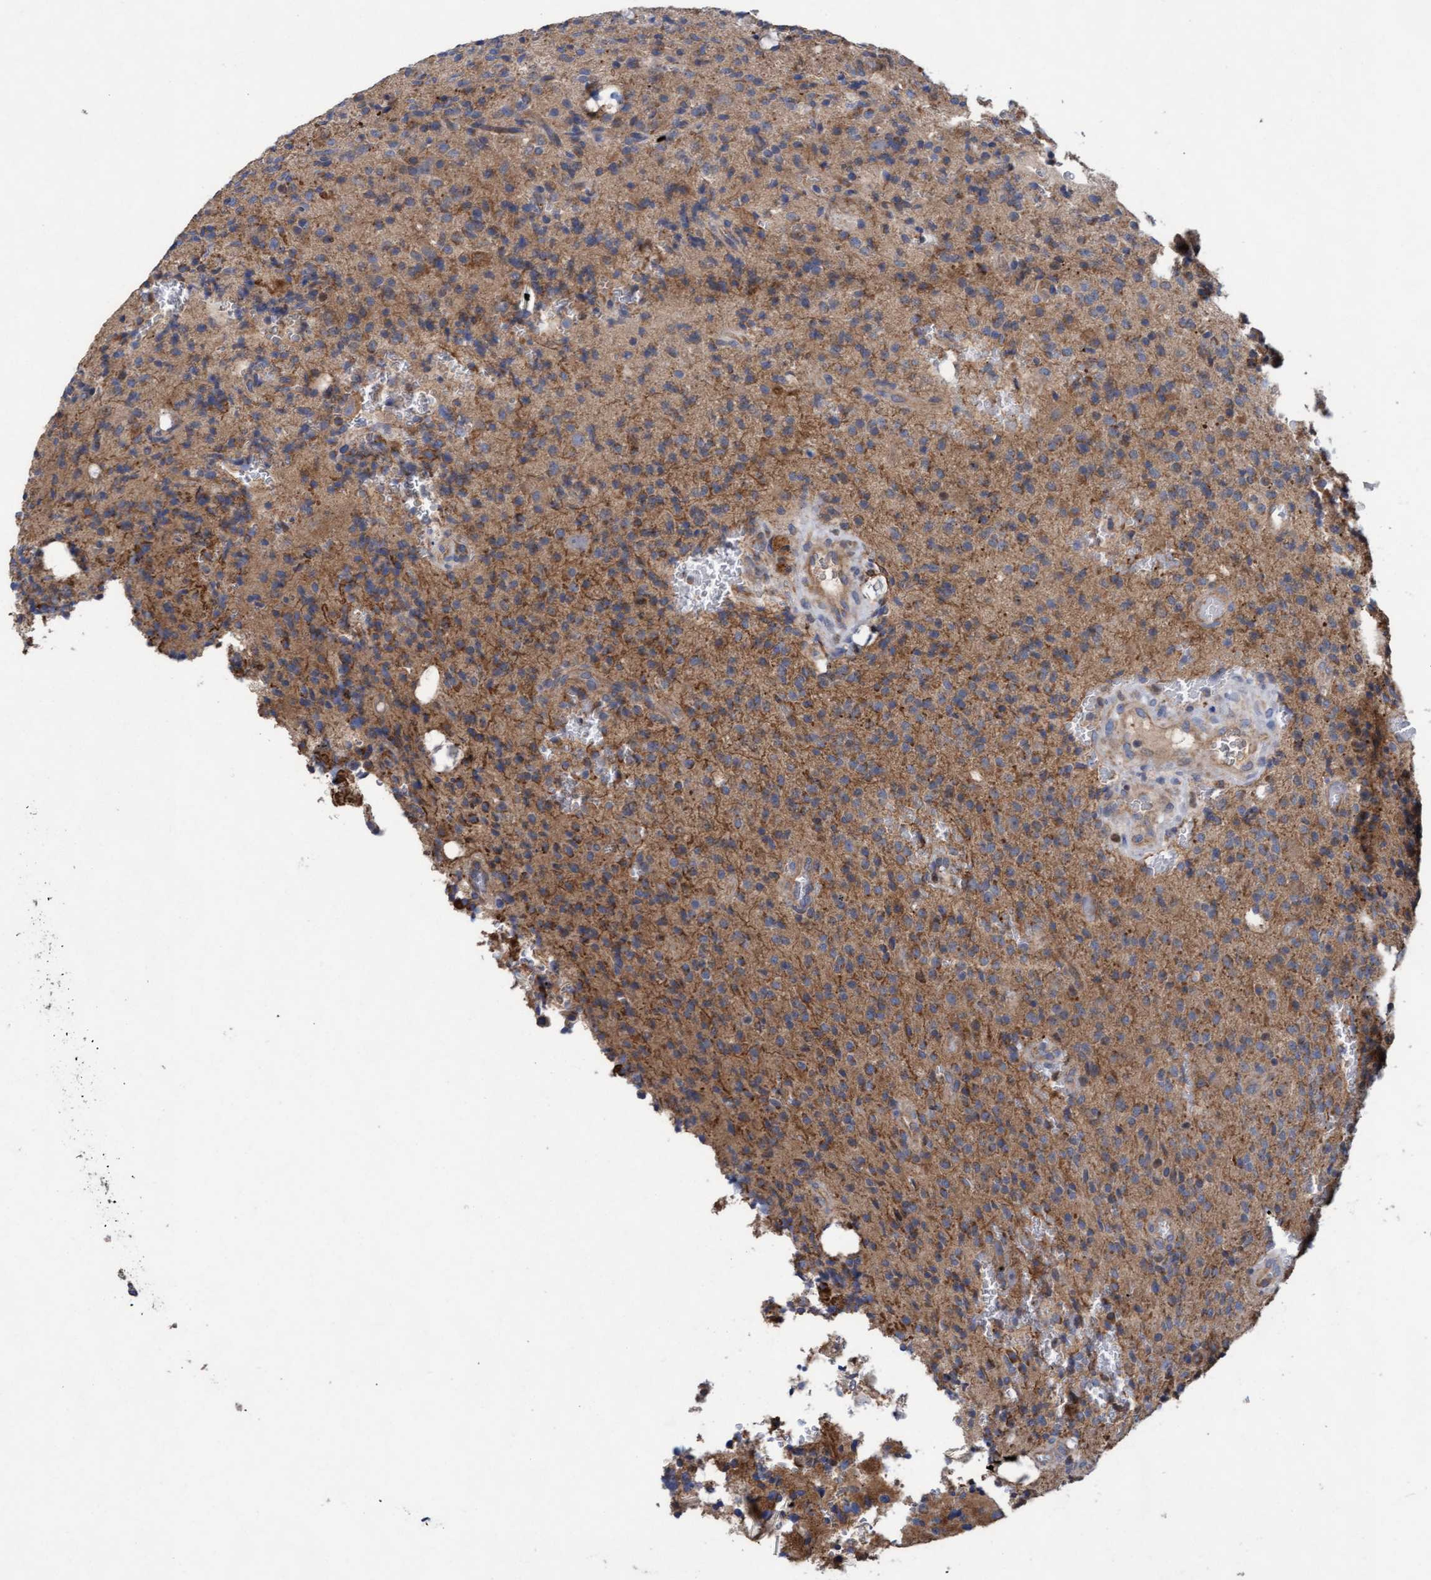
{"staining": {"intensity": "moderate", "quantity": ">75%", "location": "cytoplasmic/membranous"}, "tissue": "glioma", "cell_type": "Tumor cells", "image_type": "cancer", "snomed": [{"axis": "morphology", "description": "Glioma, malignant, High grade"}, {"axis": "topography", "description": "Brain"}], "caption": "About >75% of tumor cells in glioma show moderate cytoplasmic/membranous protein expression as visualized by brown immunohistochemical staining.", "gene": "MRPL38", "patient": {"sex": "male", "age": 34}}